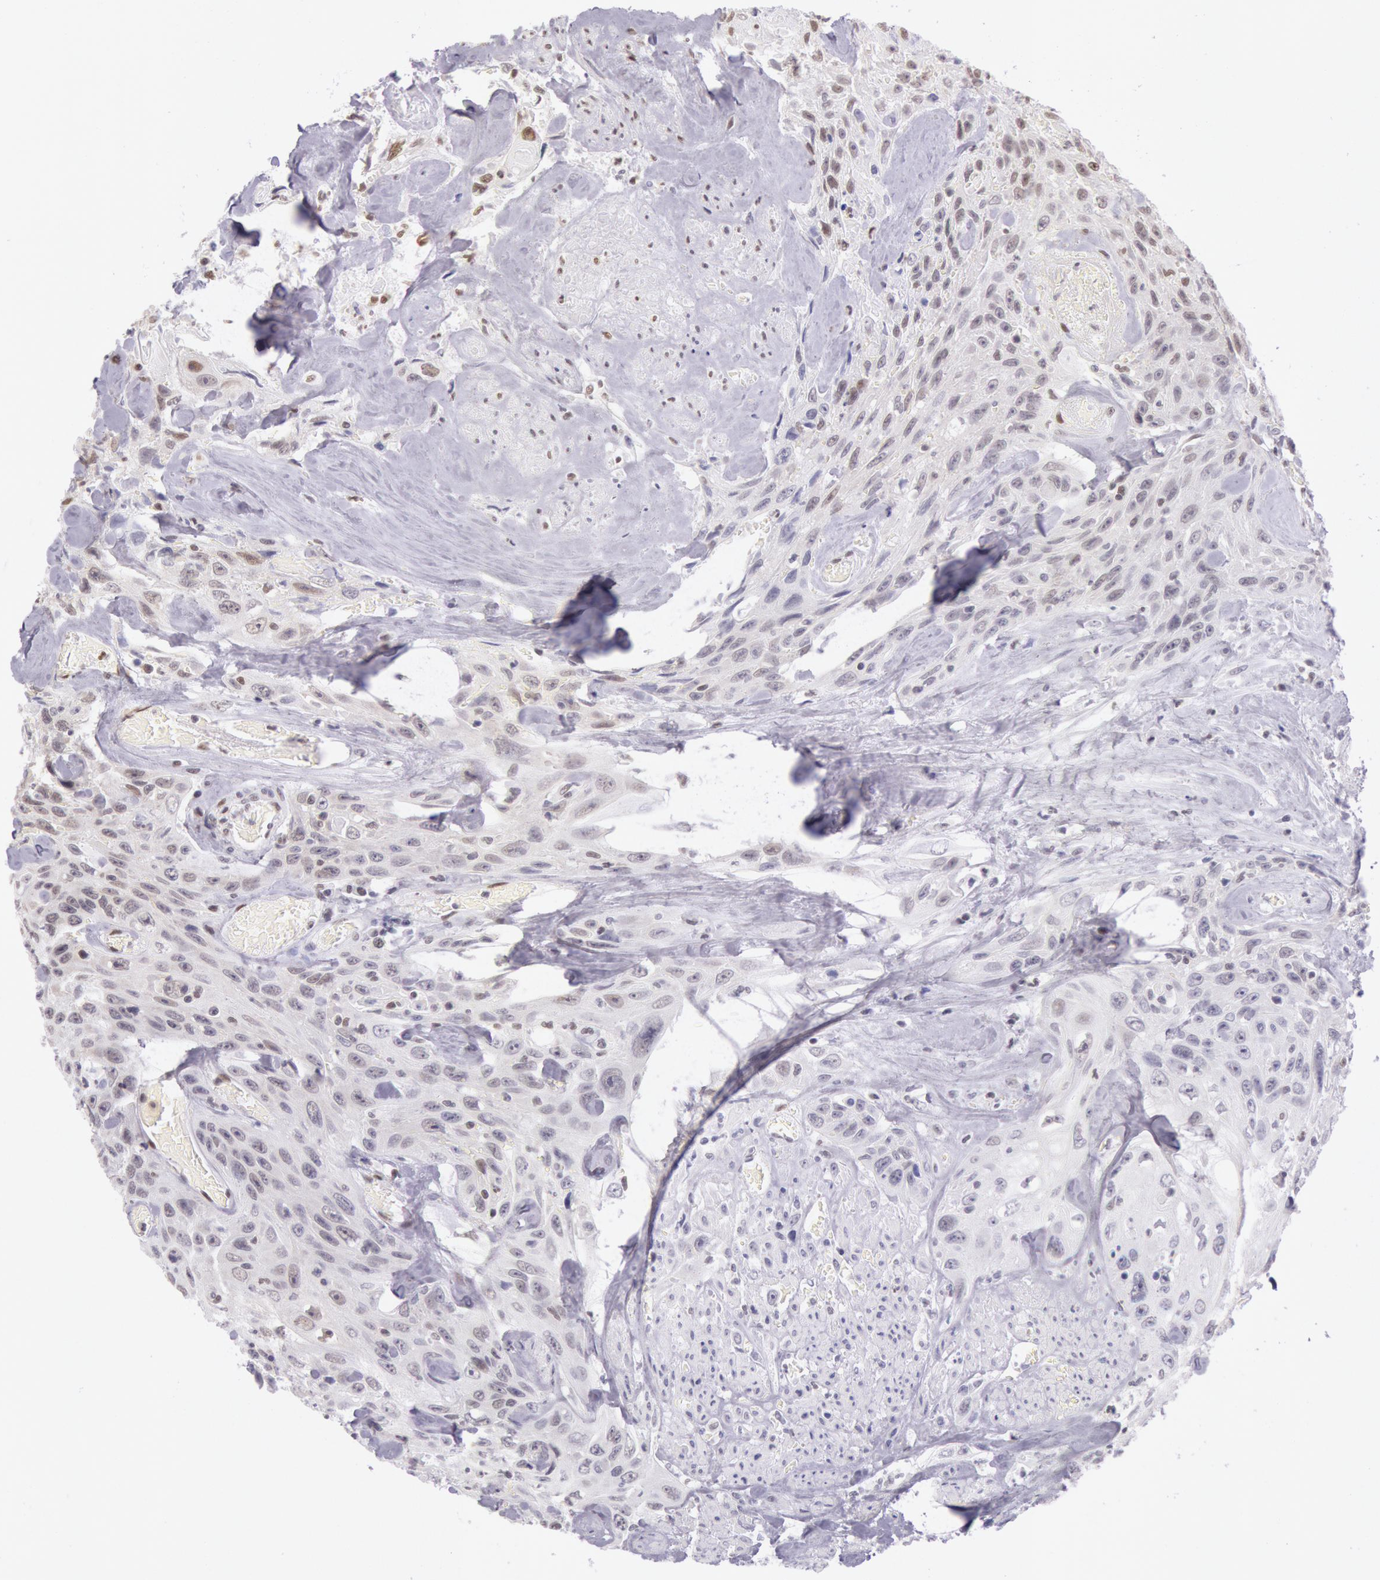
{"staining": {"intensity": "negative", "quantity": "none", "location": "none"}, "tissue": "urothelial cancer", "cell_type": "Tumor cells", "image_type": "cancer", "snomed": [{"axis": "morphology", "description": "Urothelial carcinoma, High grade"}, {"axis": "topography", "description": "Urinary bladder"}], "caption": "This is a histopathology image of immunohistochemistry (IHC) staining of high-grade urothelial carcinoma, which shows no expression in tumor cells.", "gene": "ESS2", "patient": {"sex": "female", "age": 84}}